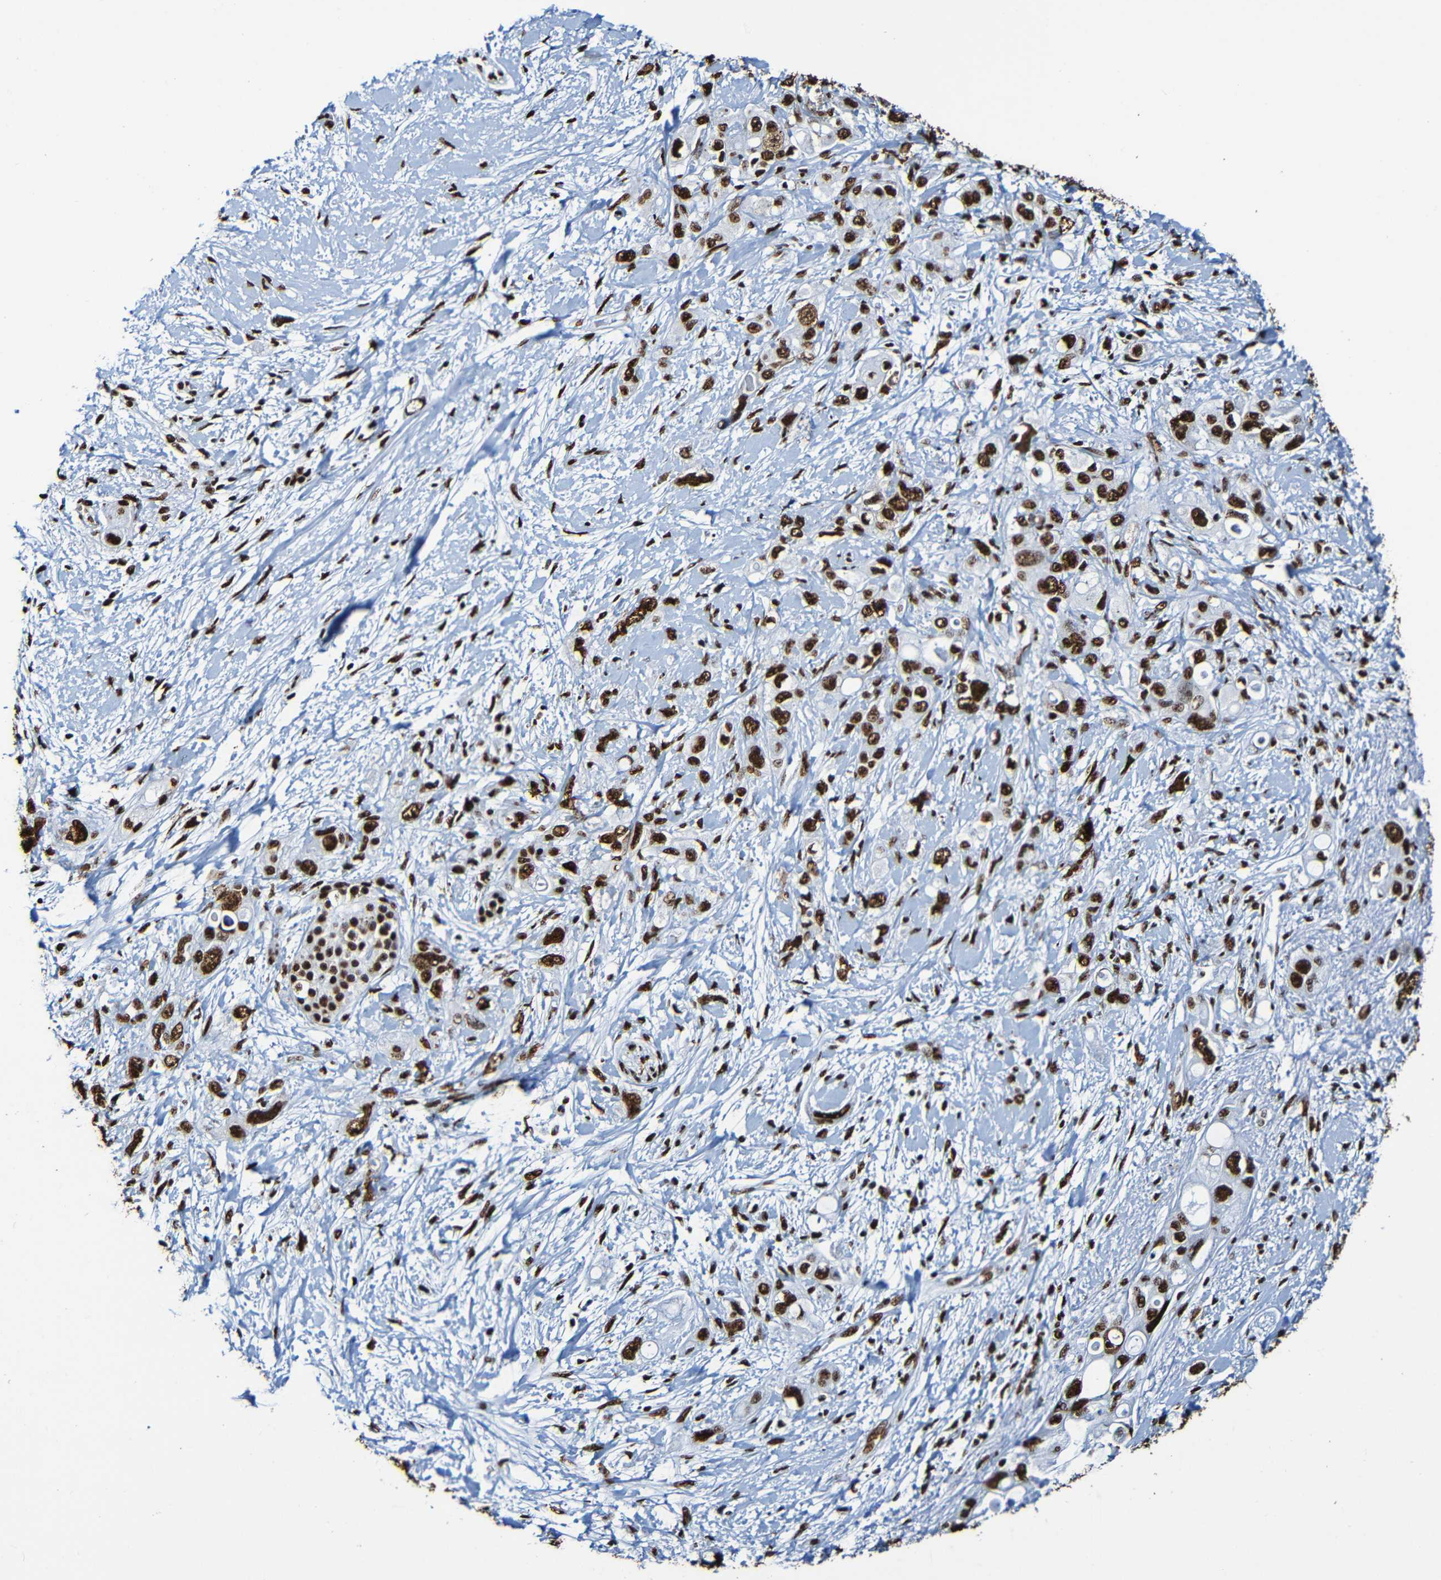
{"staining": {"intensity": "strong", "quantity": ">75%", "location": "nuclear"}, "tissue": "pancreatic cancer", "cell_type": "Tumor cells", "image_type": "cancer", "snomed": [{"axis": "morphology", "description": "Adenocarcinoma, NOS"}, {"axis": "topography", "description": "Pancreas"}], "caption": "A high-resolution histopathology image shows immunohistochemistry staining of pancreatic adenocarcinoma, which demonstrates strong nuclear expression in approximately >75% of tumor cells.", "gene": "SRSF3", "patient": {"sex": "female", "age": 56}}